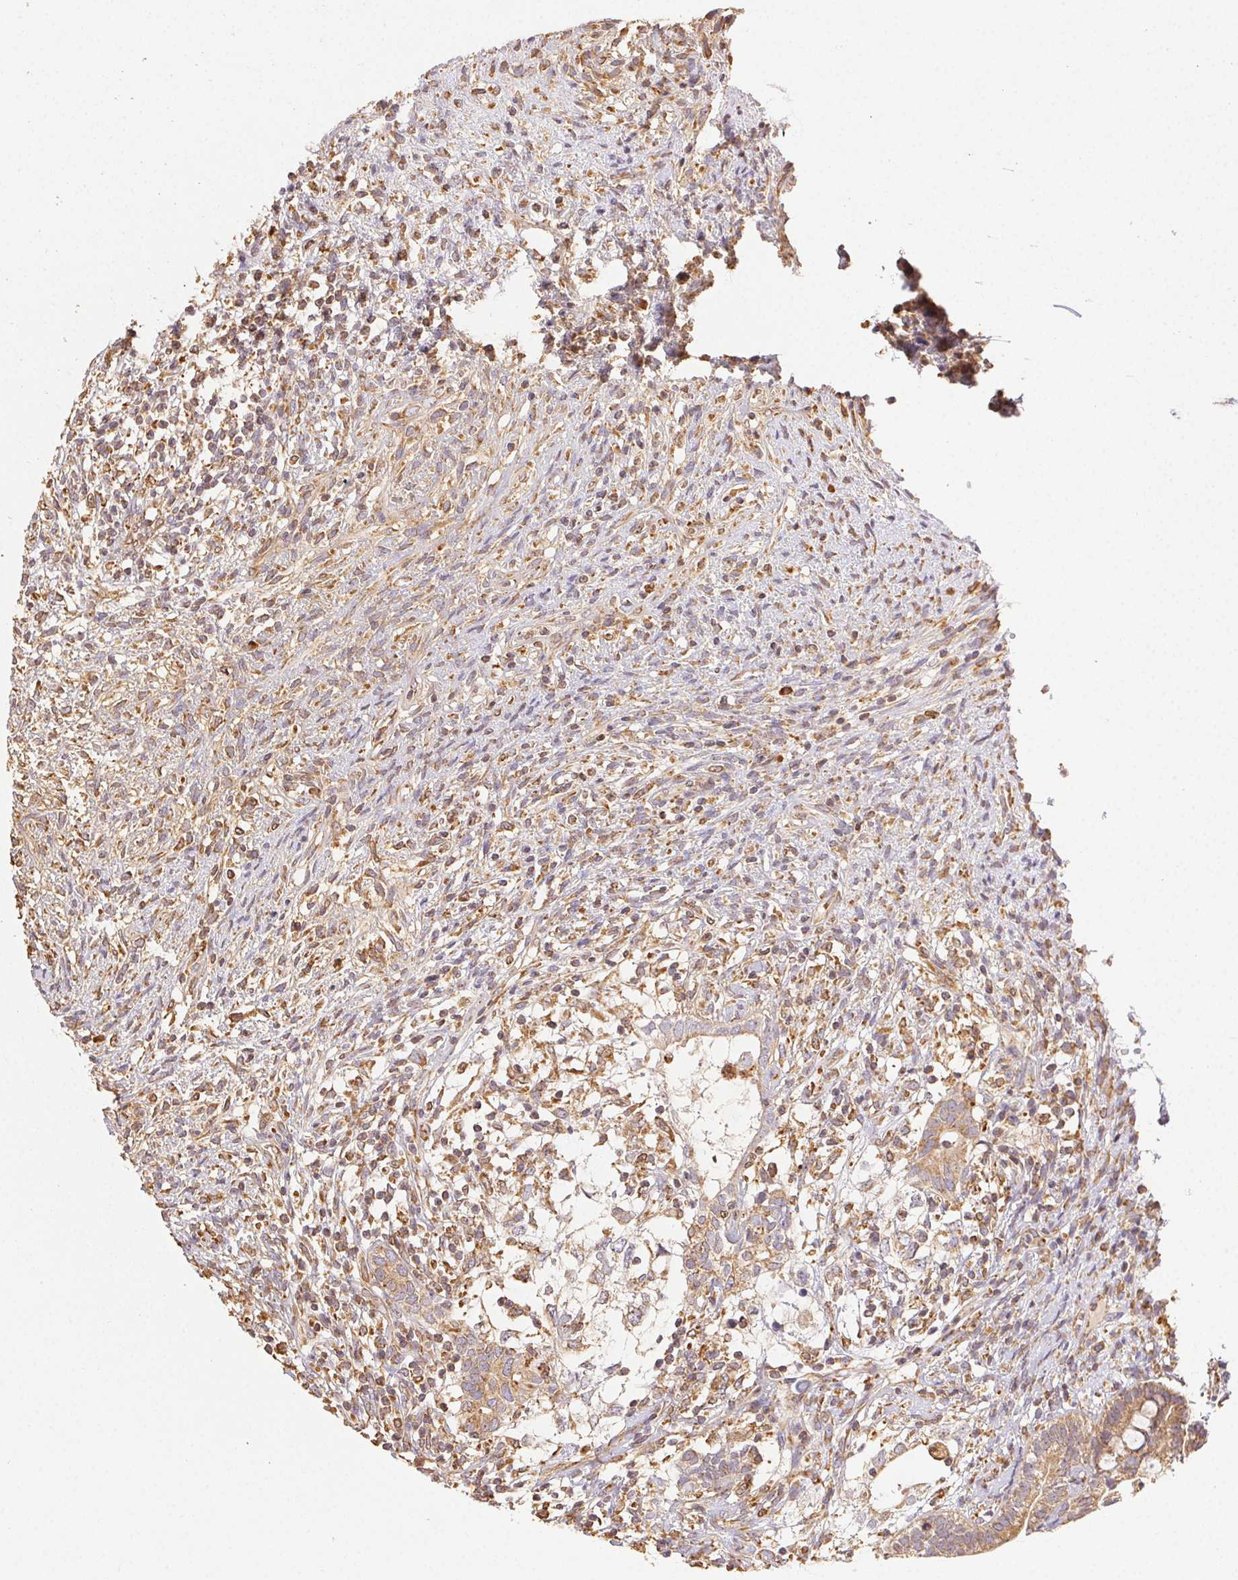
{"staining": {"intensity": "weak", "quantity": ">75%", "location": "cytoplasmic/membranous"}, "tissue": "testis cancer", "cell_type": "Tumor cells", "image_type": "cancer", "snomed": [{"axis": "morphology", "description": "Seminoma, NOS"}, {"axis": "morphology", "description": "Carcinoma, Embryonal, NOS"}, {"axis": "topography", "description": "Testis"}], "caption": "Brown immunohistochemical staining in seminoma (testis) demonstrates weak cytoplasmic/membranous positivity in approximately >75% of tumor cells.", "gene": "ENTREP1", "patient": {"sex": "male", "age": 41}}